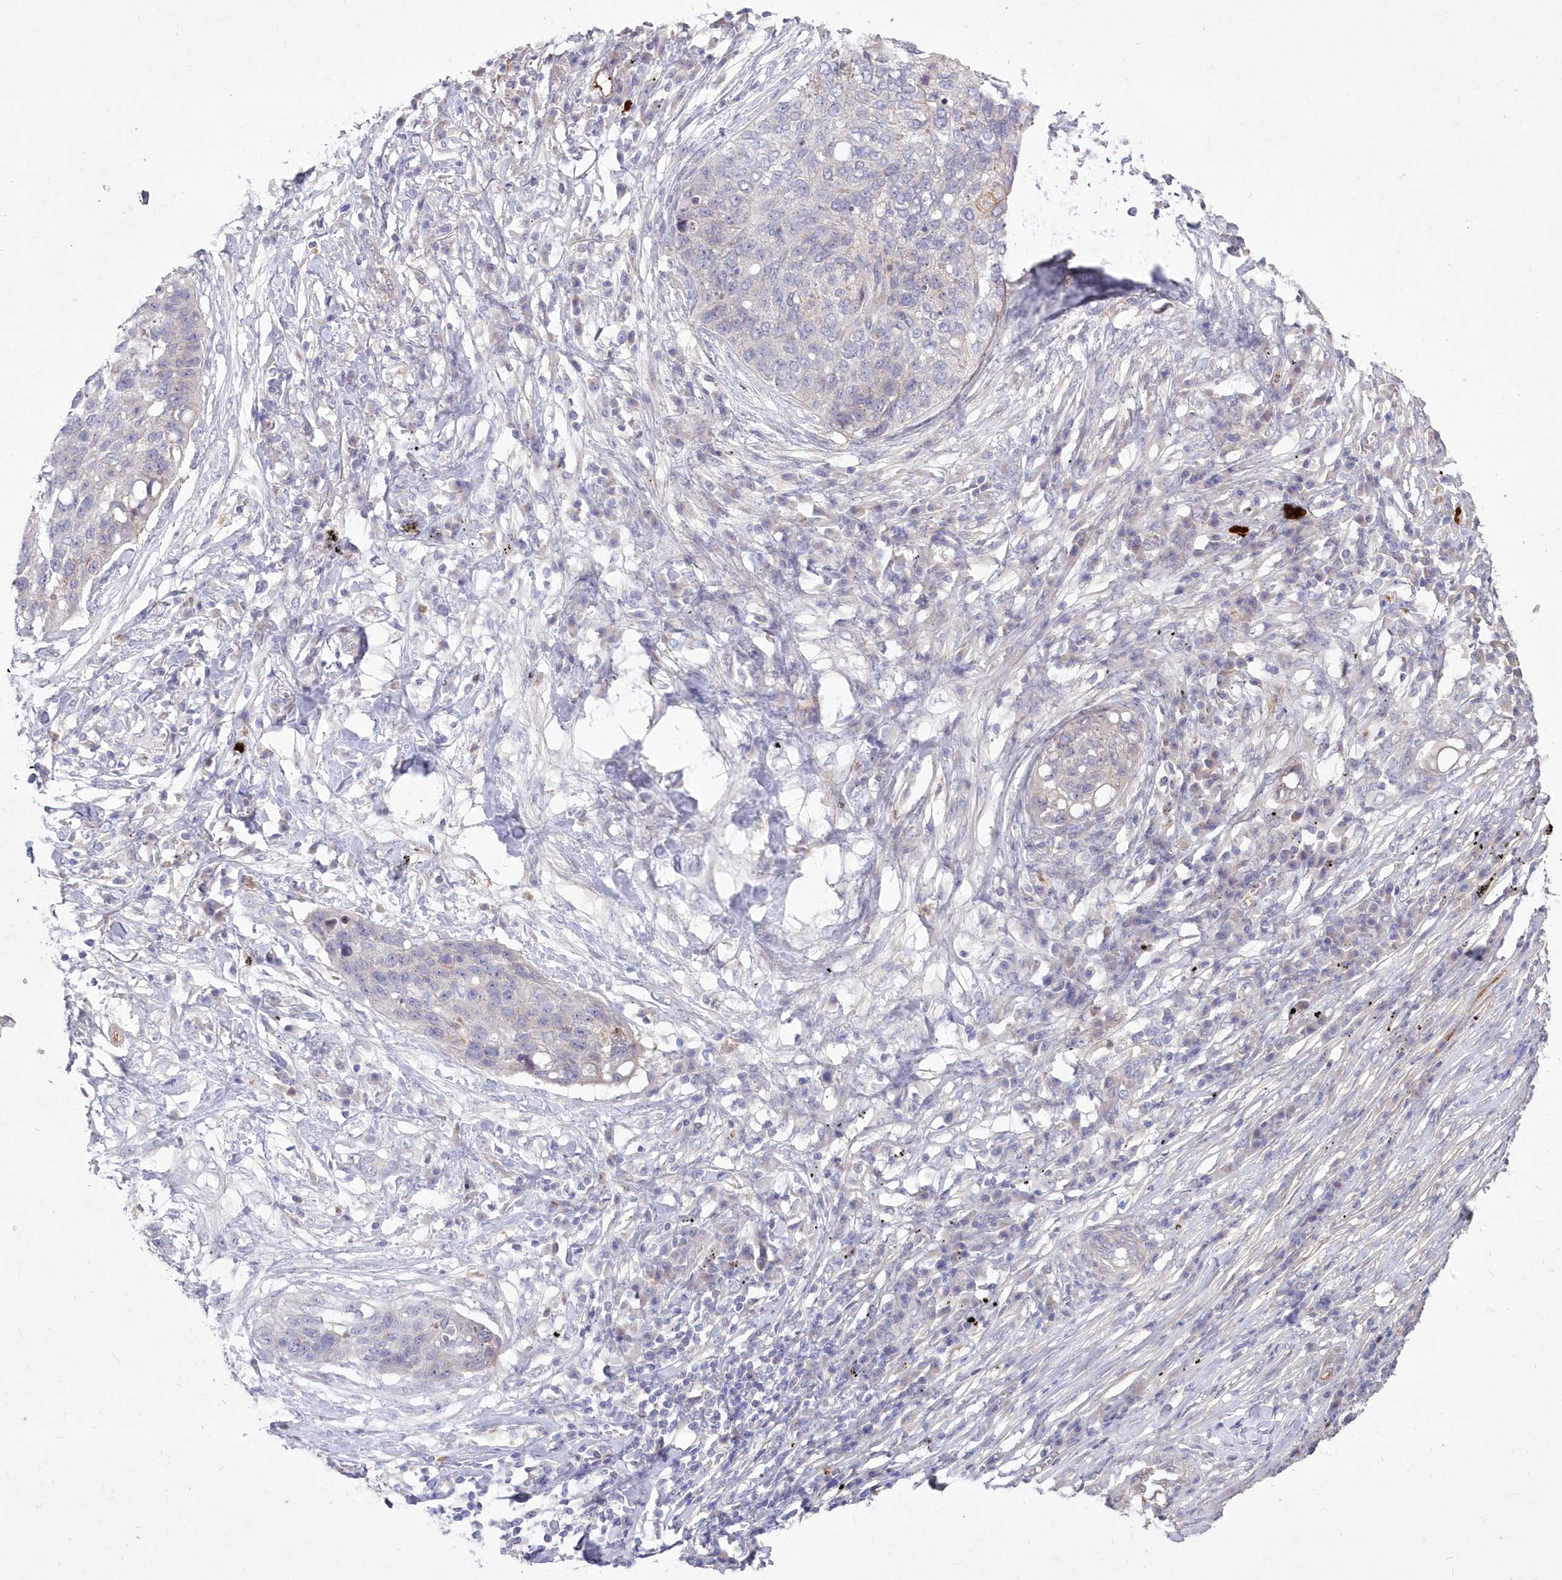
{"staining": {"intensity": "negative", "quantity": "none", "location": "none"}, "tissue": "lung cancer", "cell_type": "Tumor cells", "image_type": "cancer", "snomed": [{"axis": "morphology", "description": "Squamous cell carcinoma, NOS"}, {"axis": "topography", "description": "Lung"}], "caption": "There is no significant expression in tumor cells of lung squamous cell carcinoma. (DAB (3,3'-diaminobenzidine) immunohistochemistry (IHC) with hematoxylin counter stain).", "gene": "WBP1L", "patient": {"sex": "female", "age": 63}}